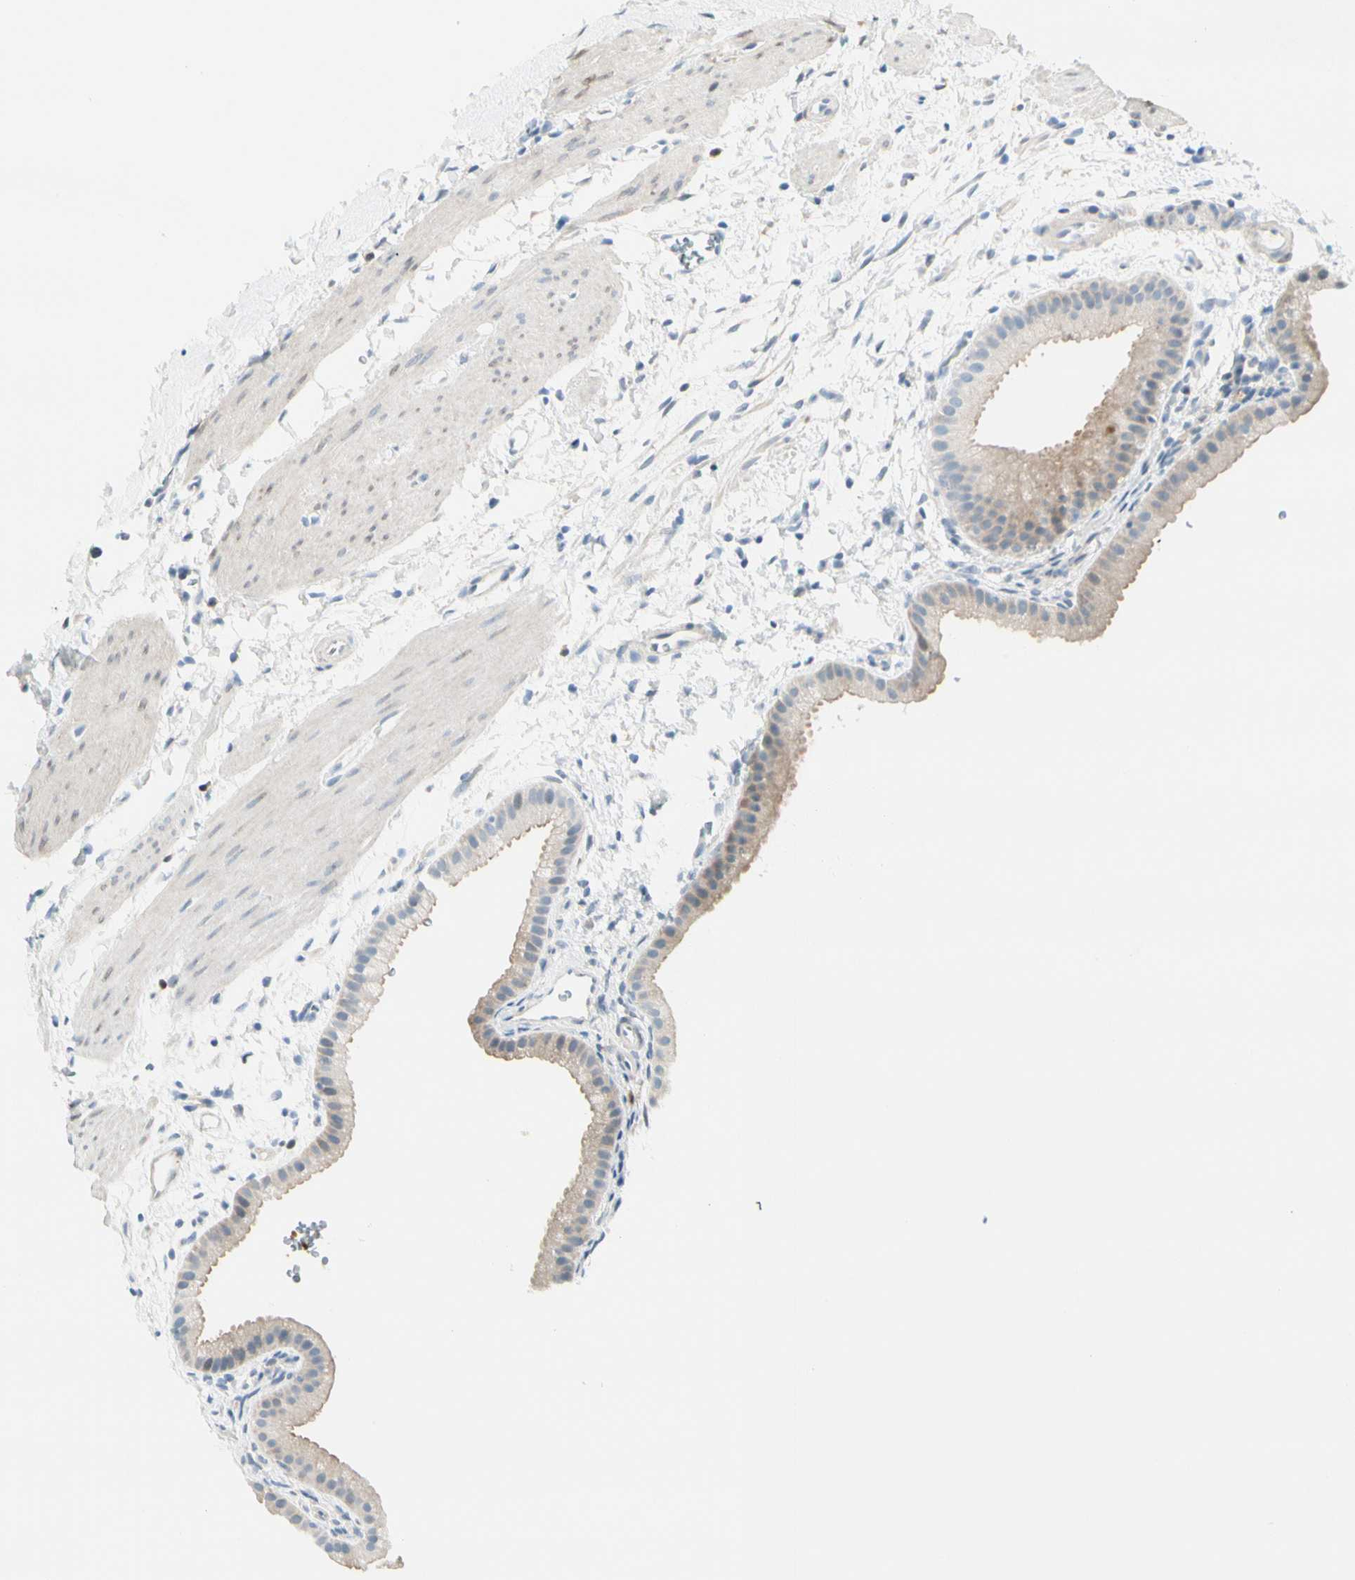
{"staining": {"intensity": "weak", "quantity": ">75%", "location": "cytoplasmic/membranous"}, "tissue": "gallbladder", "cell_type": "Glandular cells", "image_type": "normal", "snomed": [{"axis": "morphology", "description": "Normal tissue, NOS"}, {"axis": "topography", "description": "Gallbladder"}], "caption": "A micrograph showing weak cytoplasmic/membranous staining in approximately >75% of glandular cells in benign gallbladder, as visualized by brown immunohistochemical staining.", "gene": "PEBP1", "patient": {"sex": "female", "age": 64}}